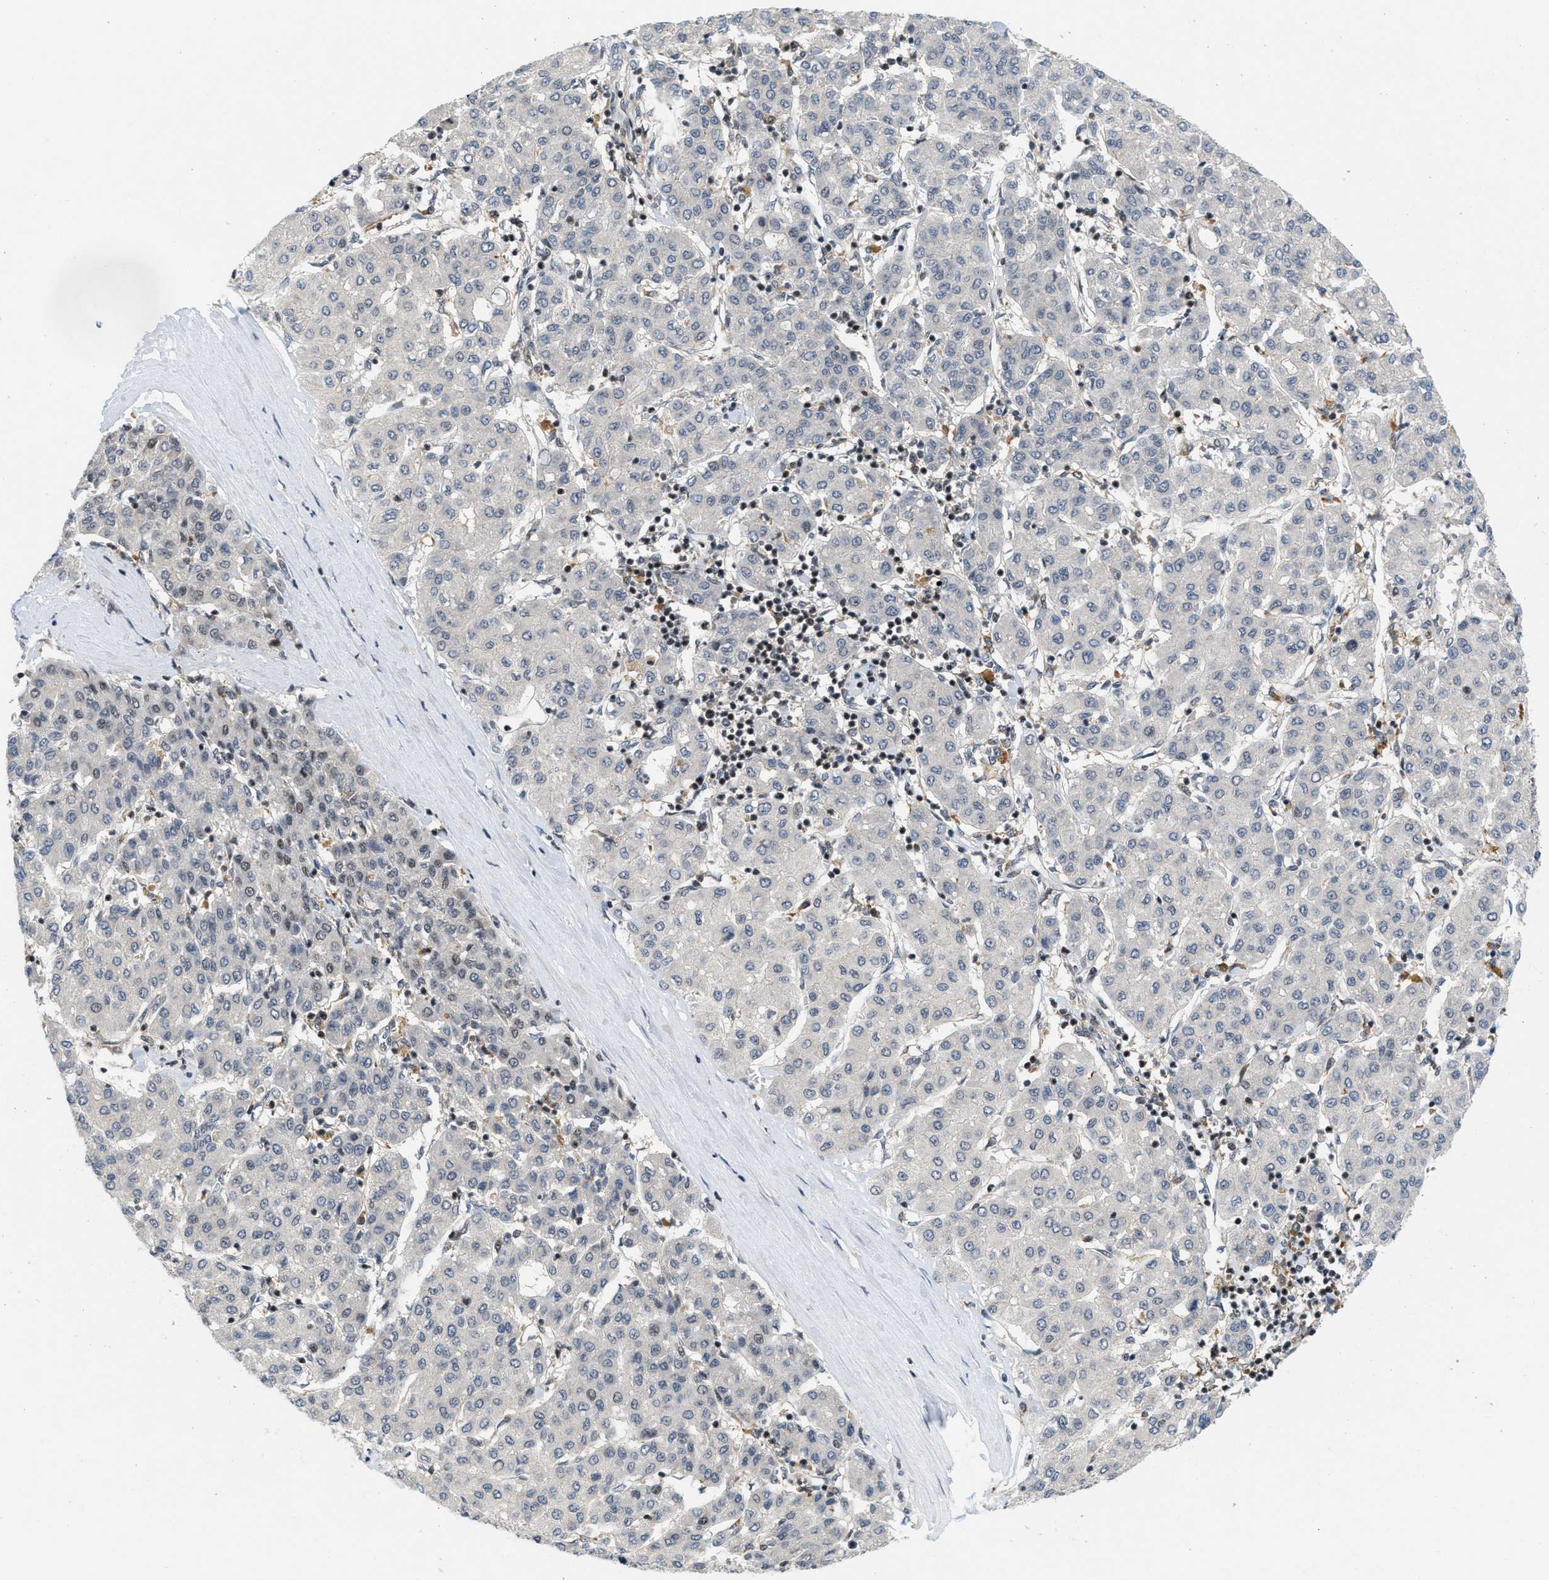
{"staining": {"intensity": "negative", "quantity": "none", "location": "none"}, "tissue": "liver cancer", "cell_type": "Tumor cells", "image_type": "cancer", "snomed": [{"axis": "morphology", "description": "Carcinoma, Hepatocellular, NOS"}, {"axis": "topography", "description": "Liver"}], "caption": "This is an immunohistochemistry image of human hepatocellular carcinoma (liver). There is no expression in tumor cells.", "gene": "ING1", "patient": {"sex": "male", "age": 65}}